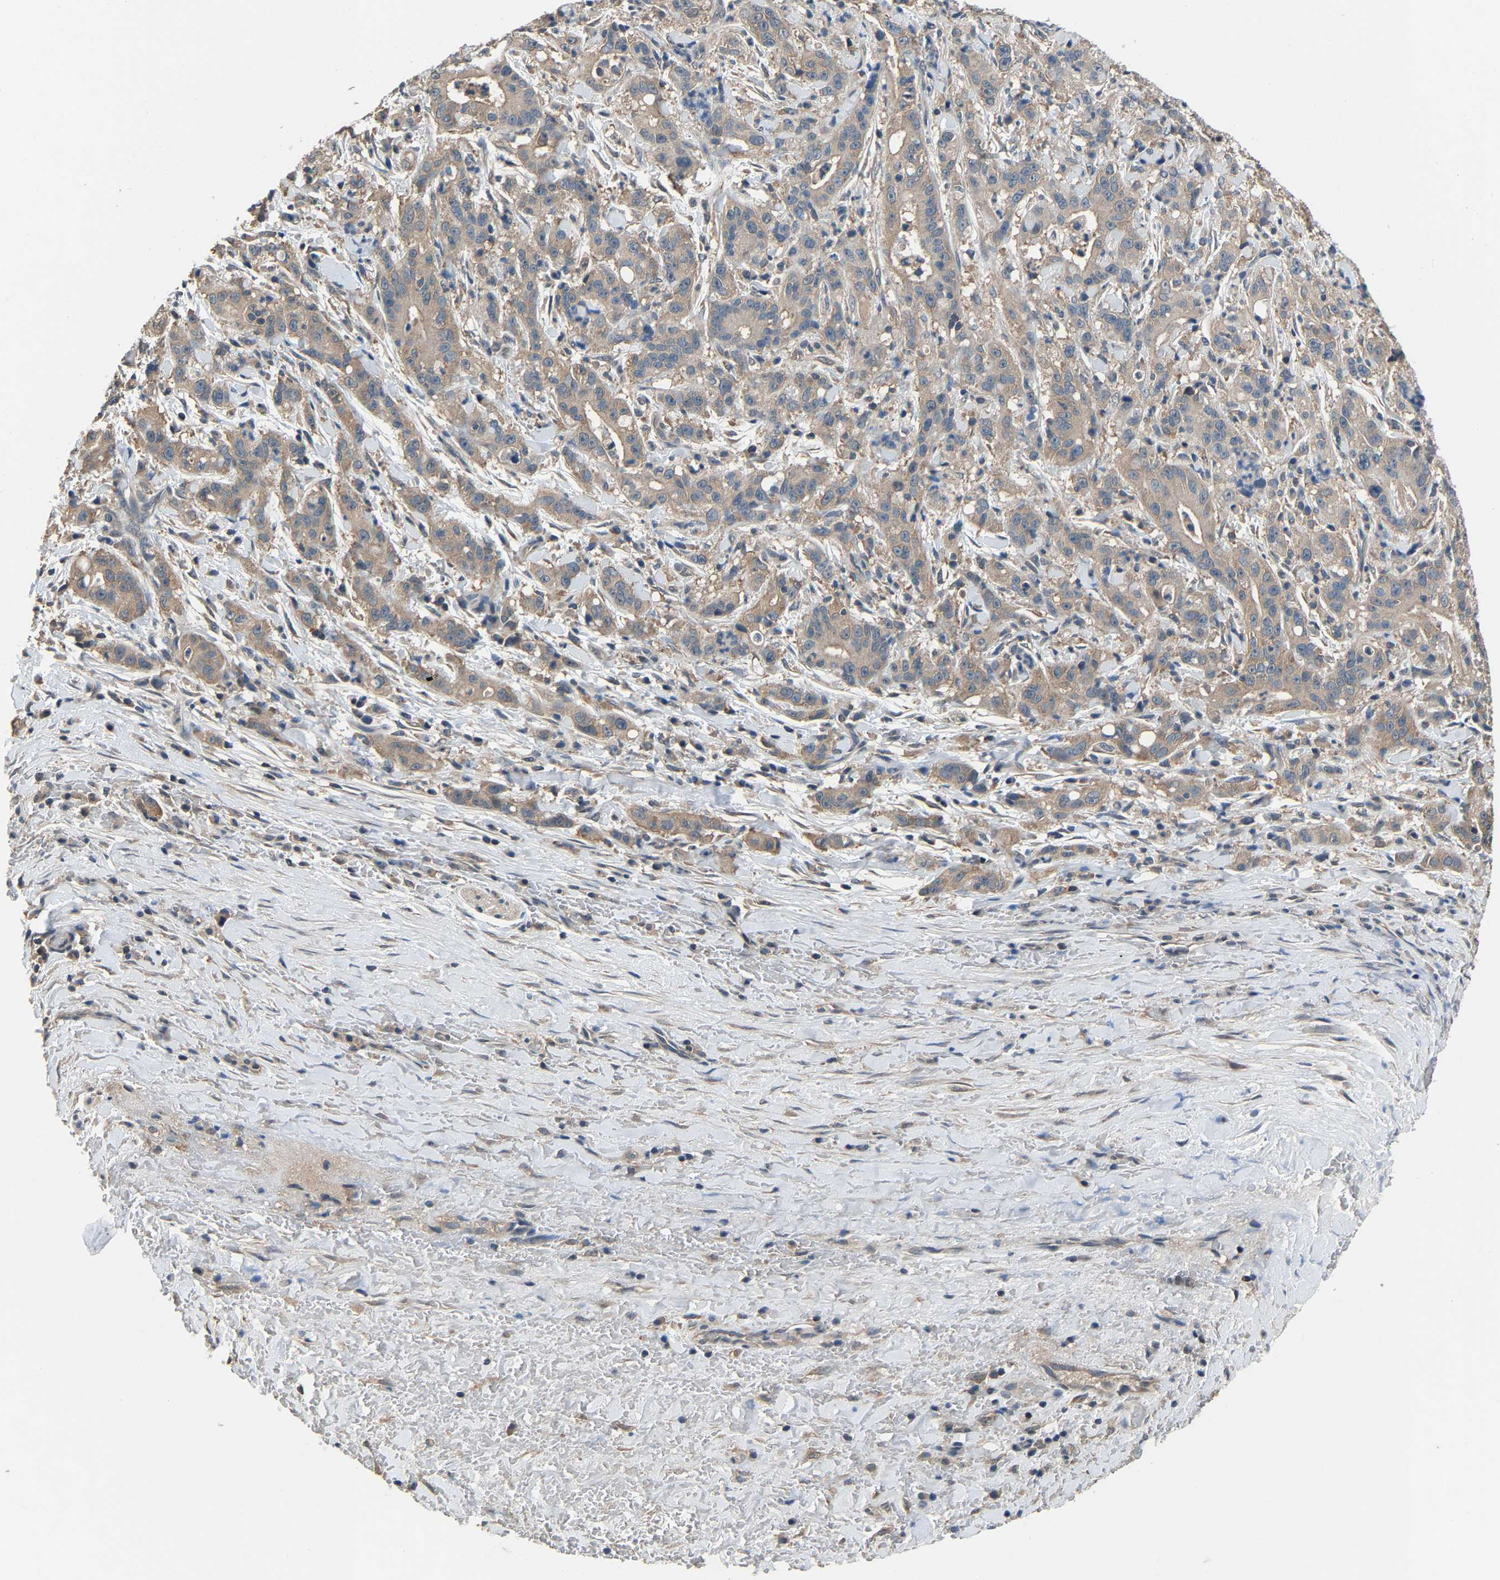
{"staining": {"intensity": "weak", "quantity": "25%-75%", "location": "cytoplasmic/membranous"}, "tissue": "liver cancer", "cell_type": "Tumor cells", "image_type": "cancer", "snomed": [{"axis": "morphology", "description": "Cholangiocarcinoma"}, {"axis": "topography", "description": "Liver"}], "caption": "Cholangiocarcinoma (liver) stained with DAB immunohistochemistry (IHC) exhibits low levels of weak cytoplasmic/membranous positivity in approximately 25%-75% of tumor cells.", "gene": "ABCC9", "patient": {"sex": "female", "age": 38}}